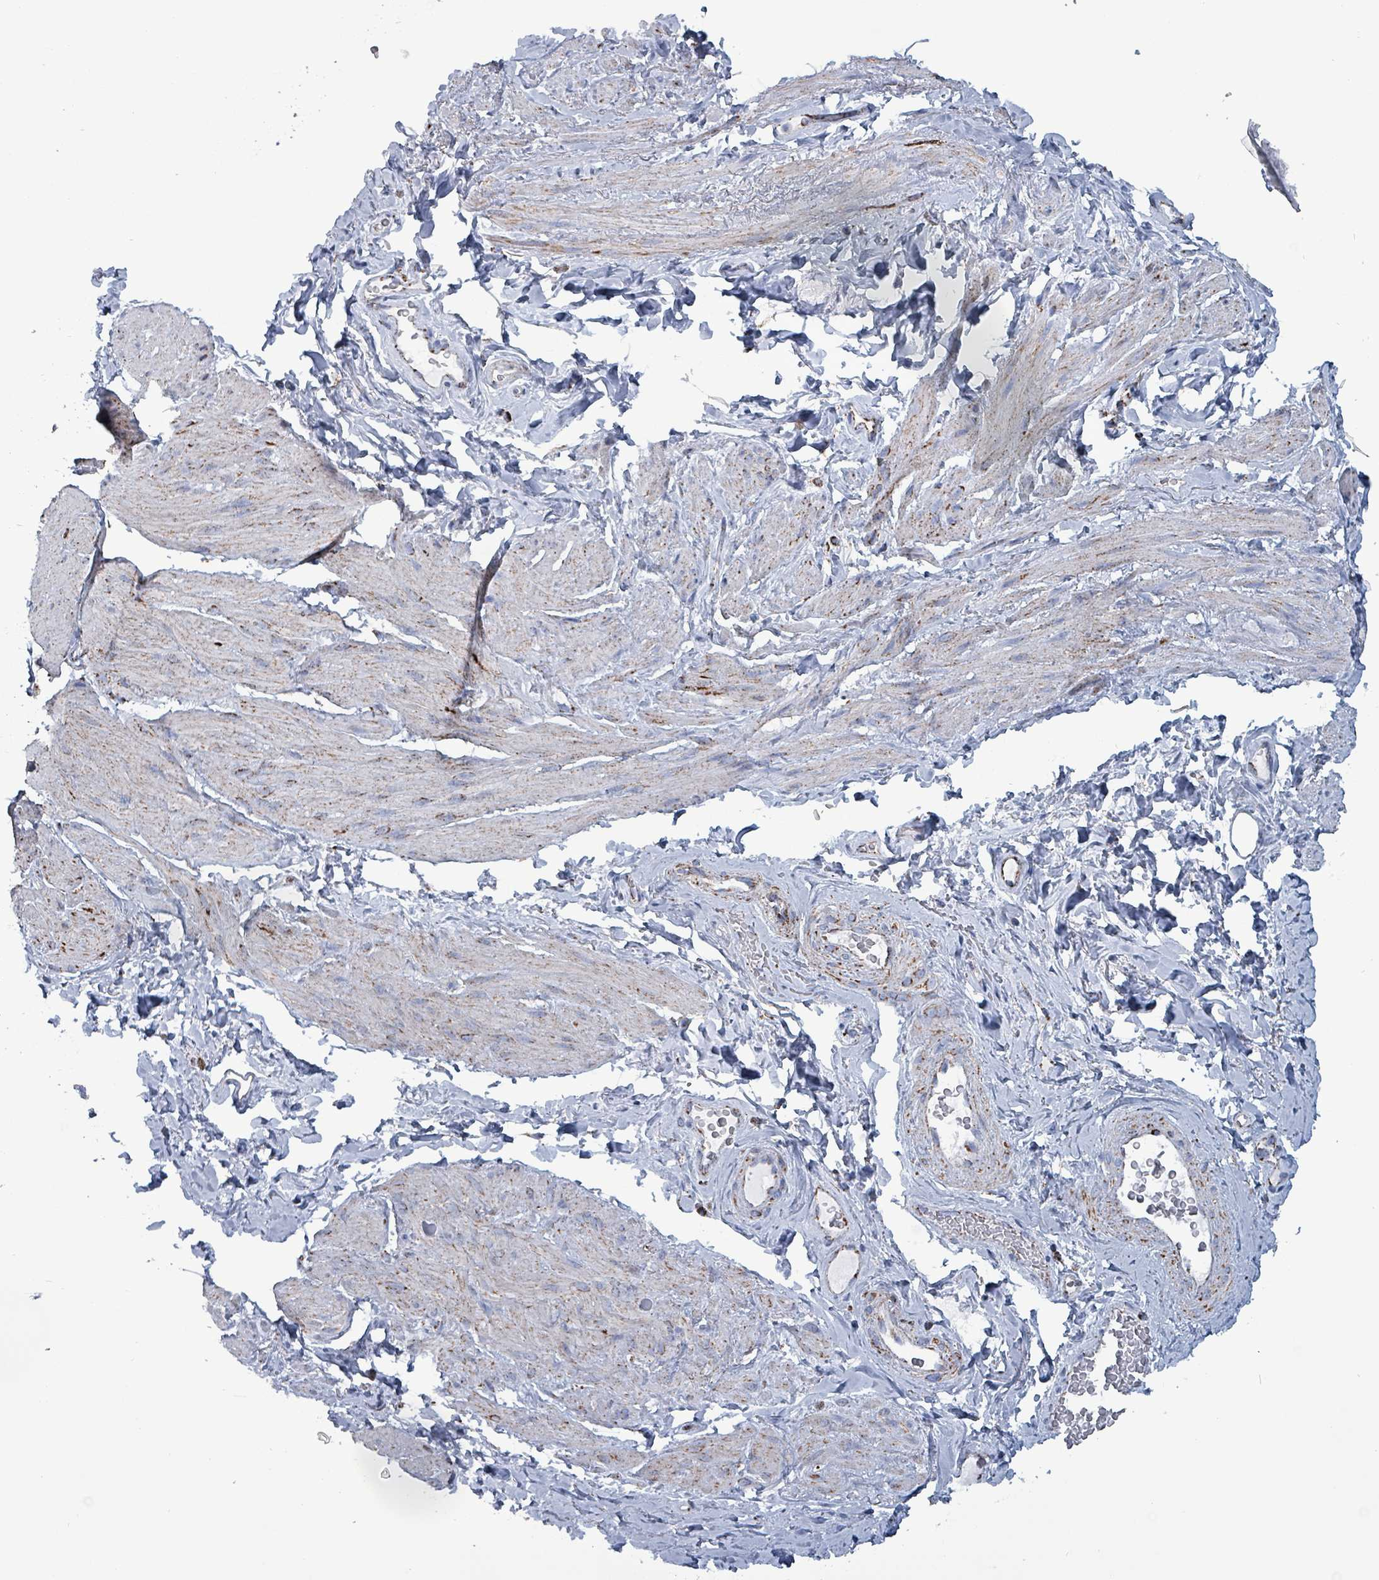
{"staining": {"intensity": "moderate", "quantity": "25%-75%", "location": "cytoplasmic/membranous"}, "tissue": "smooth muscle", "cell_type": "Smooth muscle cells", "image_type": "normal", "snomed": [{"axis": "morphology", "description": "Normal tissue, NOS"}, {"axis": "topography", "description": "Smooth muscle"}, {"axis": "topography", "description": "Peripheral nerve tissue"}], "caption": "This histopathology image shows benign smooth muscle stained with immunohistochemistry (IHC) to label a protein in brown. The cytoplasmic/membranous of smooth muscle cells show moderate positivity for the protein. Nuclei are counter-stained blue.", "gene": "IDH3B", "patient": {"sex": "male", "age": 69}}